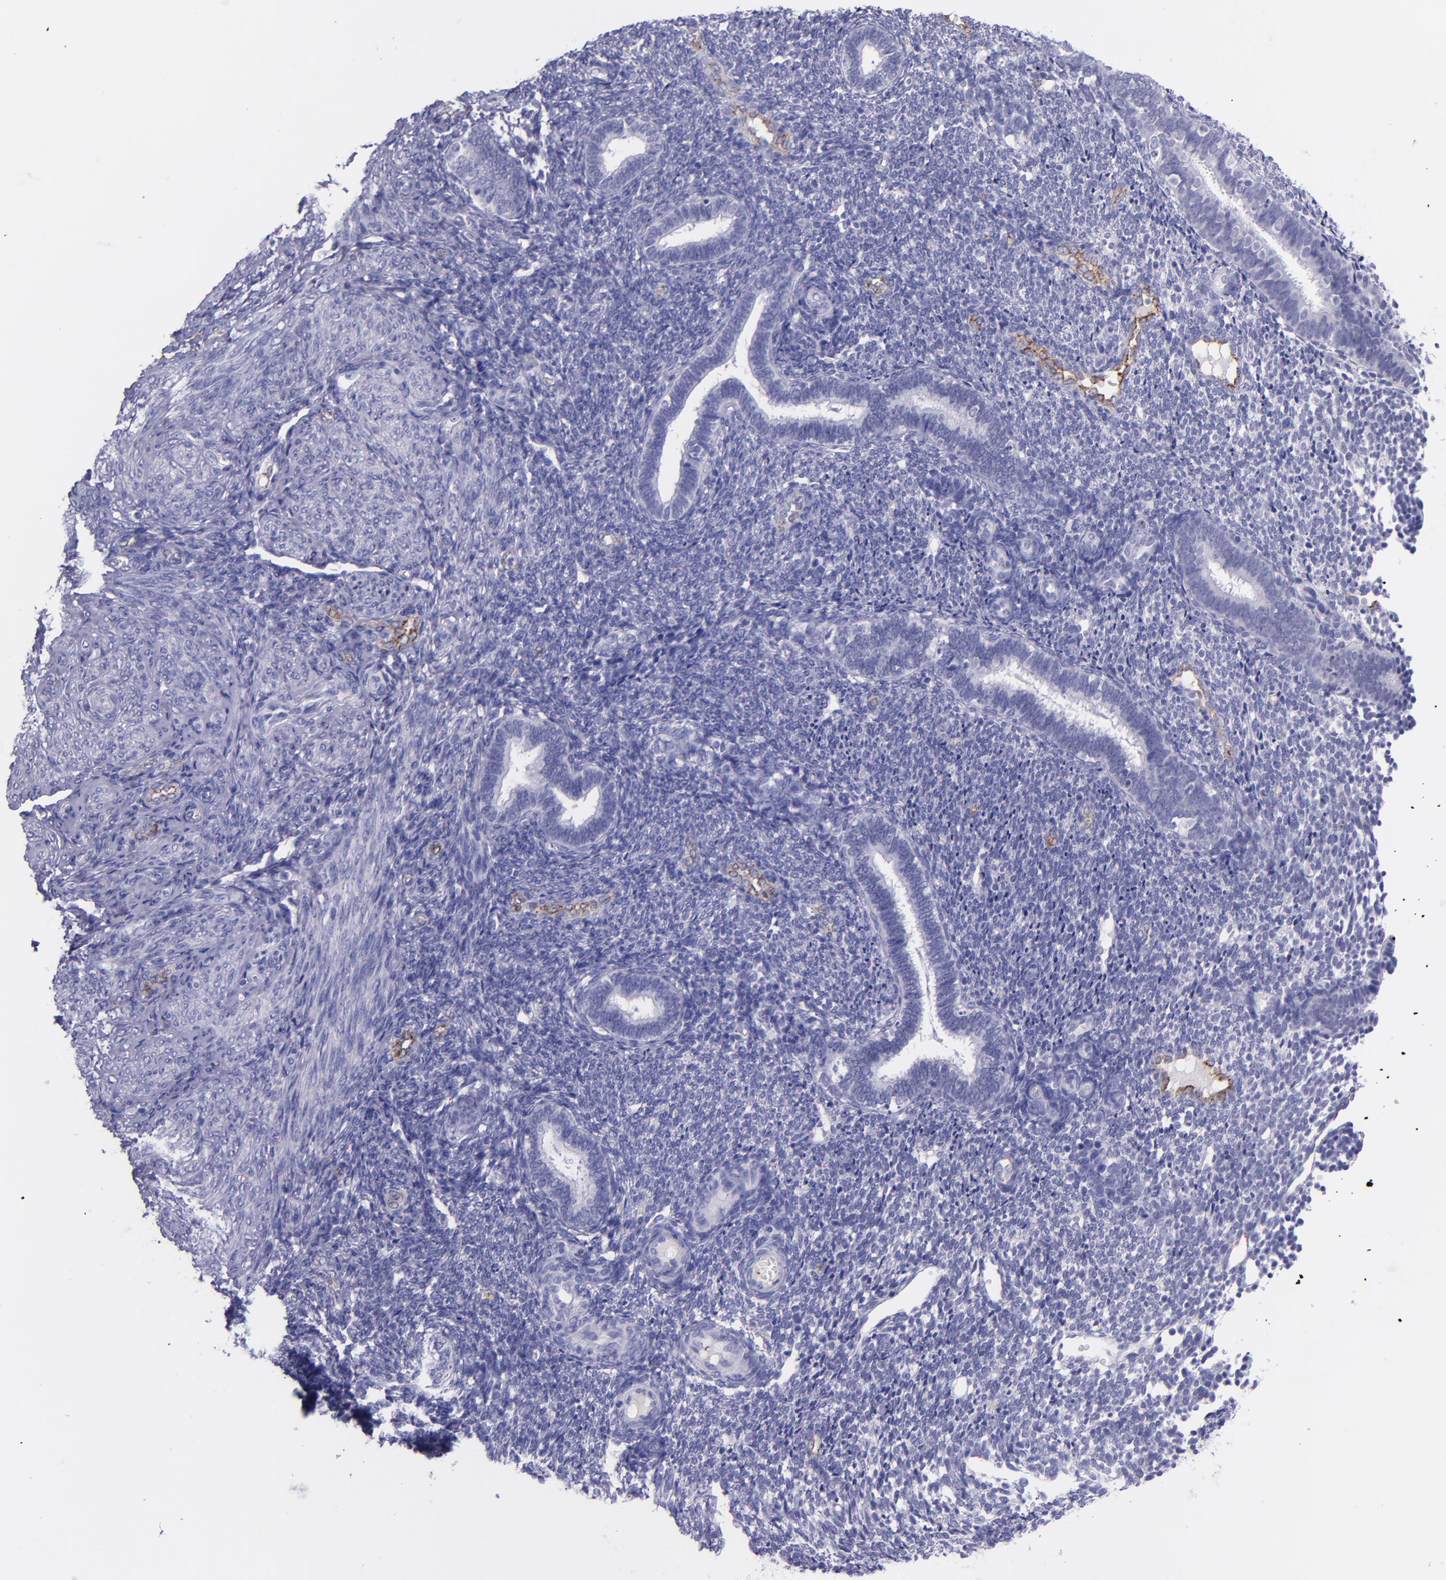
{"staining": {"intensity": "negative", "quantity": "none", "location": "none"}, "tissue": "endometrium", "cell_type": "Cells in endometrial stroma", "image_type": "normal", "snomed": [{"axis": "morphology", "description": "Normal tissue, NOS"}, {"axis": "topography", "description": "Endometrium"}], "caption": "Cells in endometrial stroma show no significant protein expression in benign endometrium. Nuclei are stained in blue.", "gene": "SELE", "patient": {"sex": "female", "age": 27}}